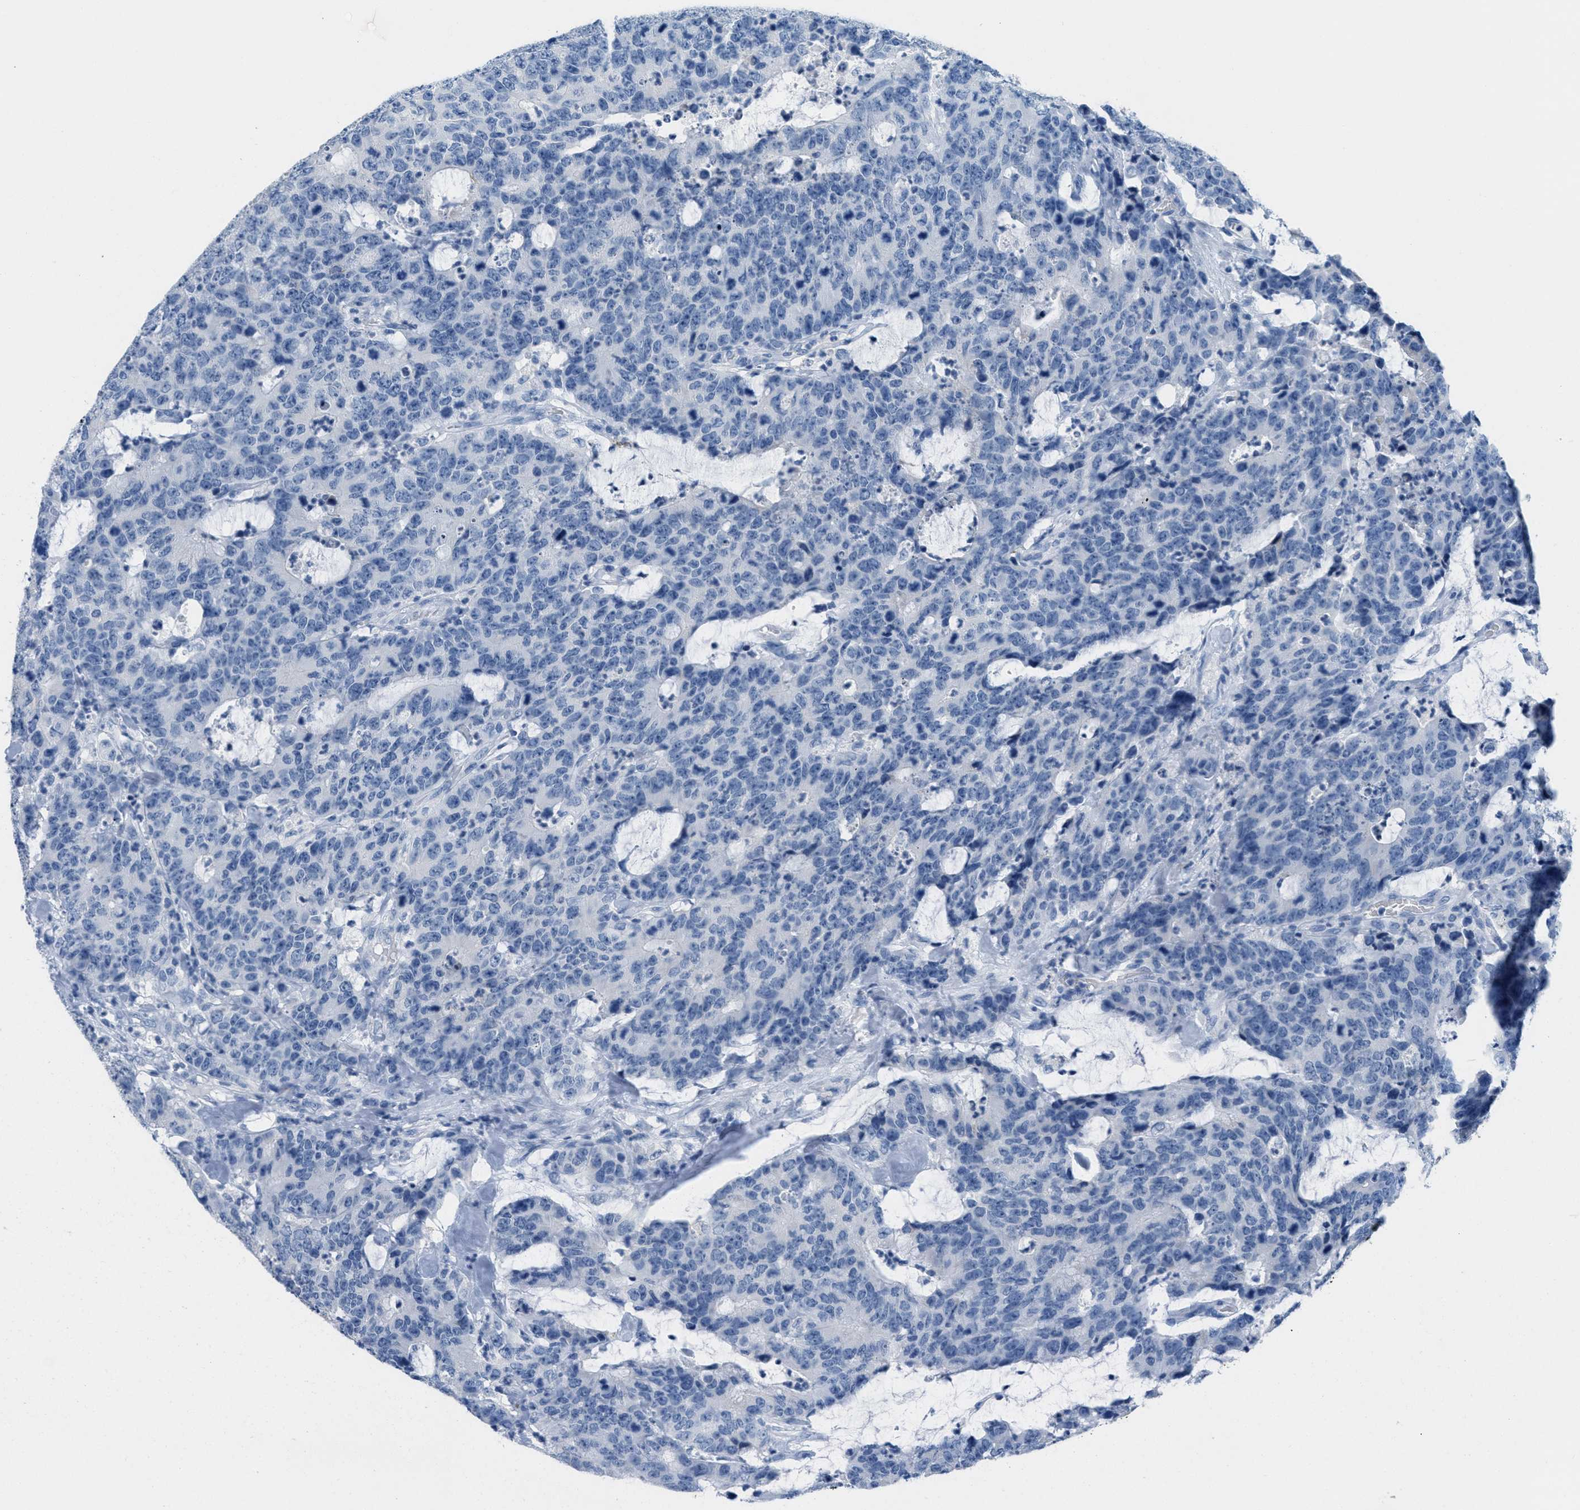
{"staining": {"intensity": "negative", "quantity": "none", "location": "none"}, "tissue": "colorectal cancer", "cell_type": "Tumor cells", "image_type": "cancer", "snomed": [{"axis": "morphology", "description": "Adenocarcinoma, NOS"}, {"axis": "topography", "description": "Colon"}], "caption": "Tumor cells show no significant protein positivity in adenocarcinoma (colorectal). (Brightfield microscopy of DAB (3,3'-diaminobenzidine) IHC at high magnification).", "gene": "GPM6A", "patient": {"sex": "female", "age": 86}}